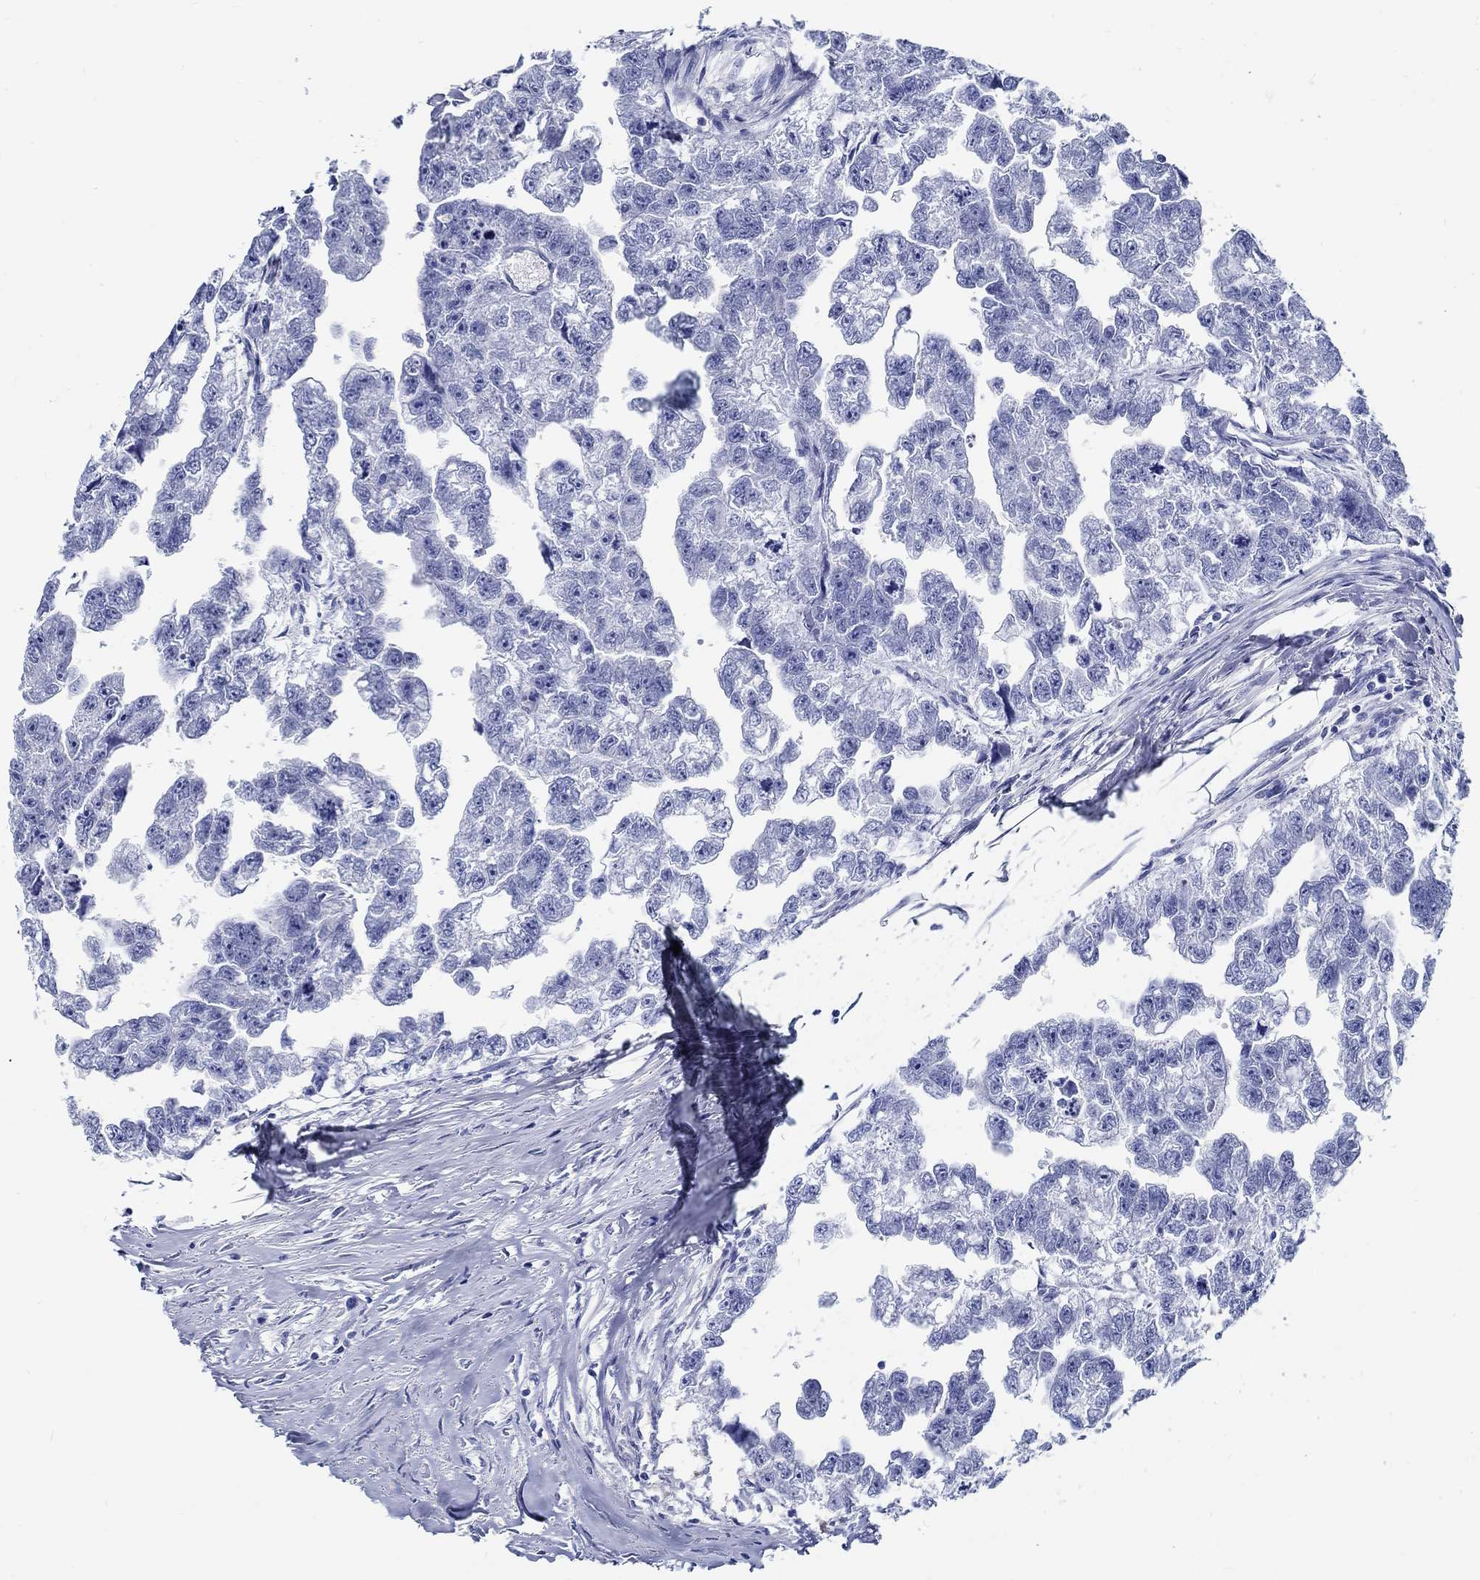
{"staining": {"intensity": "negative", "quantity": "none", "location": "none"}, "tissue": "testis cancer", "cell_type": "Tumor cells", "image_type": "cancer", "snomed": [{"axis": "morphology", "description": "Carcinoma, Embryonal, NOS"}, {"axis": "morphology", "description": "Teratoma, malignant, NOS"}, {"axis": "topography", "description": "Testis"}], "caption": "This is an immunohistochemistry (IHC) image of human testis embryonal carcinoma. There is no positivity in tumor cells.", "gene": "FBXO2", "patient": {"sex": "male", "age": 44}}